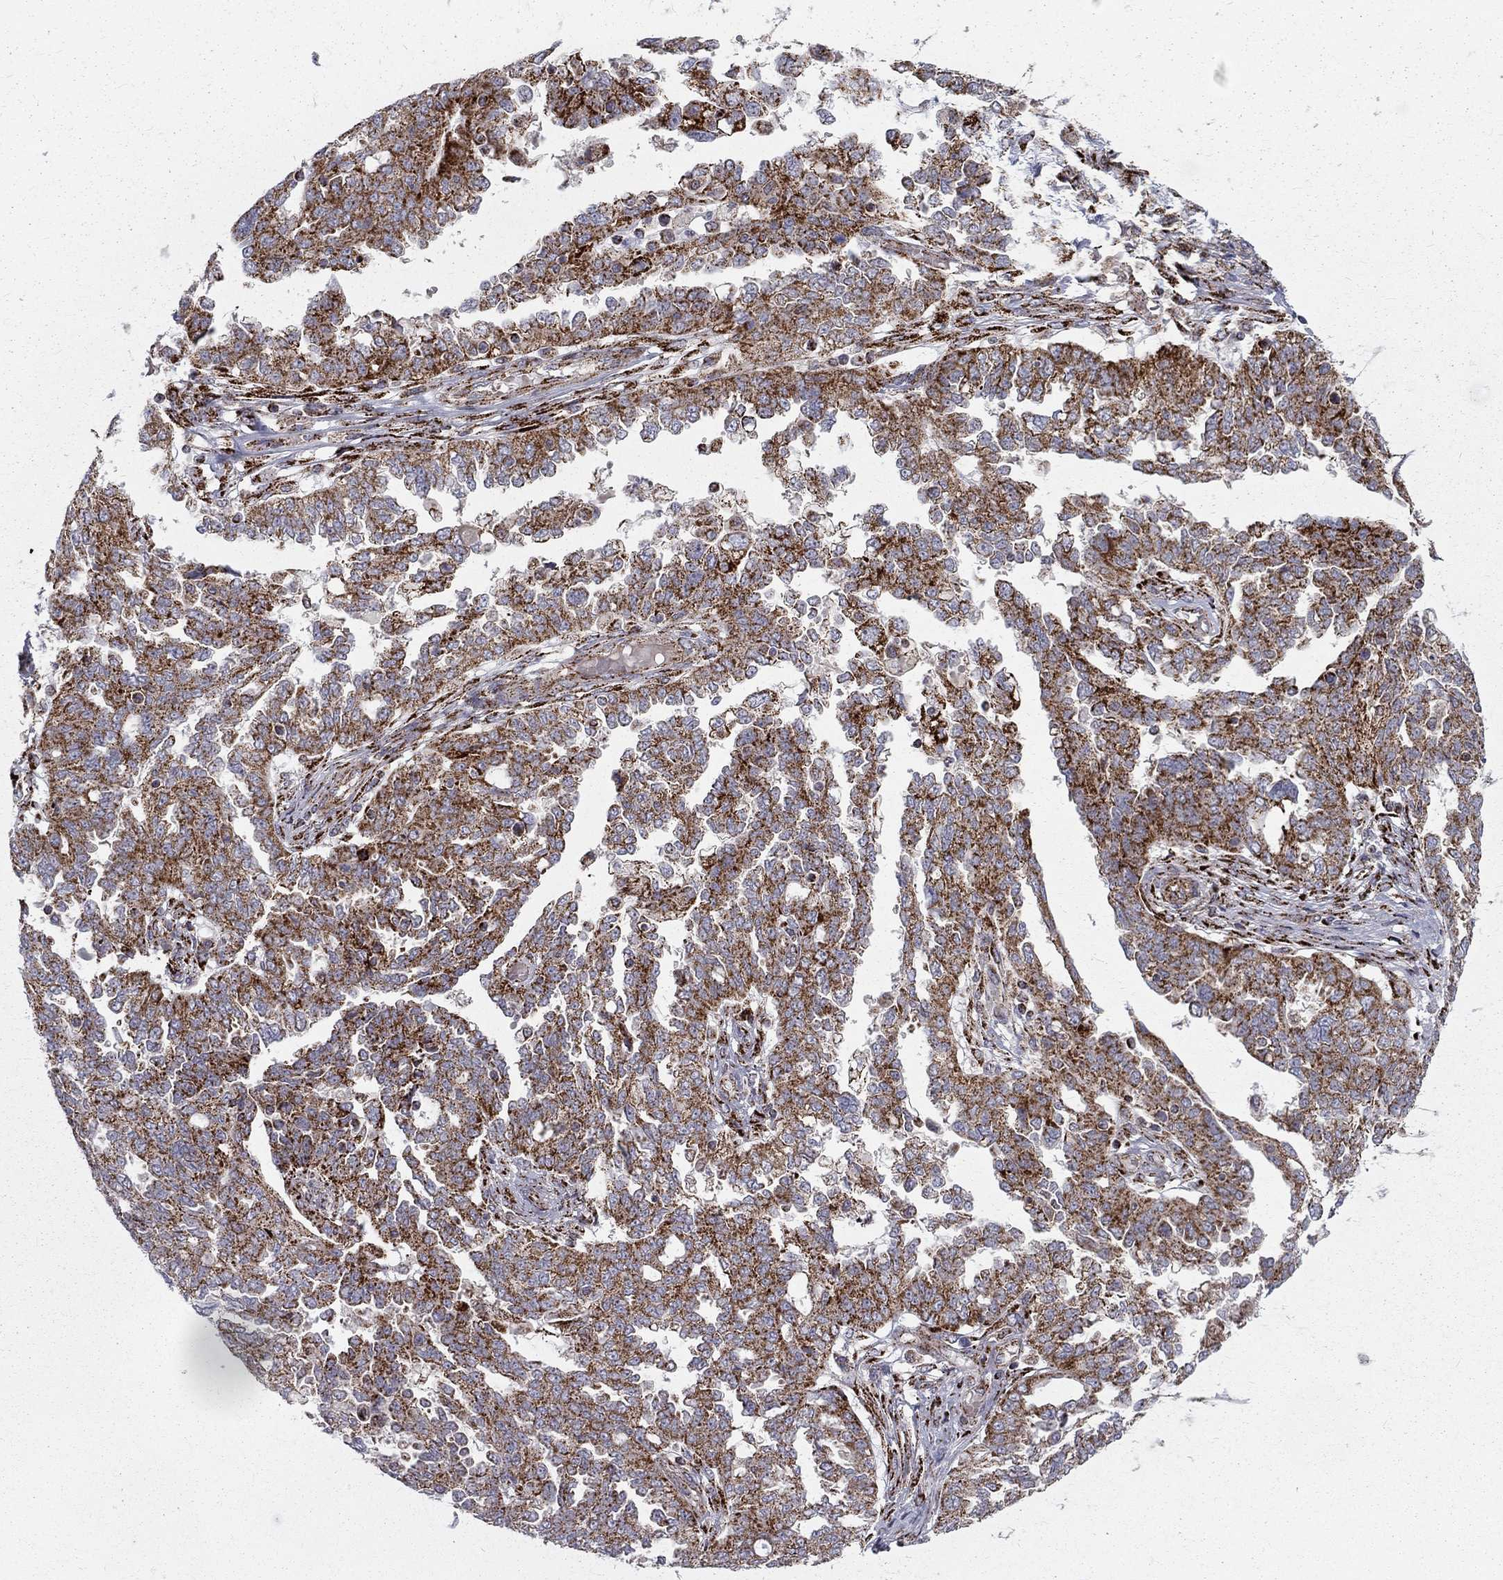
{"staining": {"intensity": "strong", "quantity": ">75%", "location": "cytoplasmic/membranous"}, "tissue": "ovarian cancer", "cell_type": "Tumor cells", "image_type": "cancer", "snomed": [{"axis": "morphology", "description": "Cystadenocarcinoma, serous, NOS"}, {"axis": "topography", "description": "Ovary"}], "caption": "Strong cytoplasmic/membranous staining for a protein is seen in about >75% of tumor cells of serous cystadenocarcinoma (ovarian) using immunohistochemistry (IHC).", "gene": "ALDH1B1", "patient": {"sex": "female", "age": 67}}